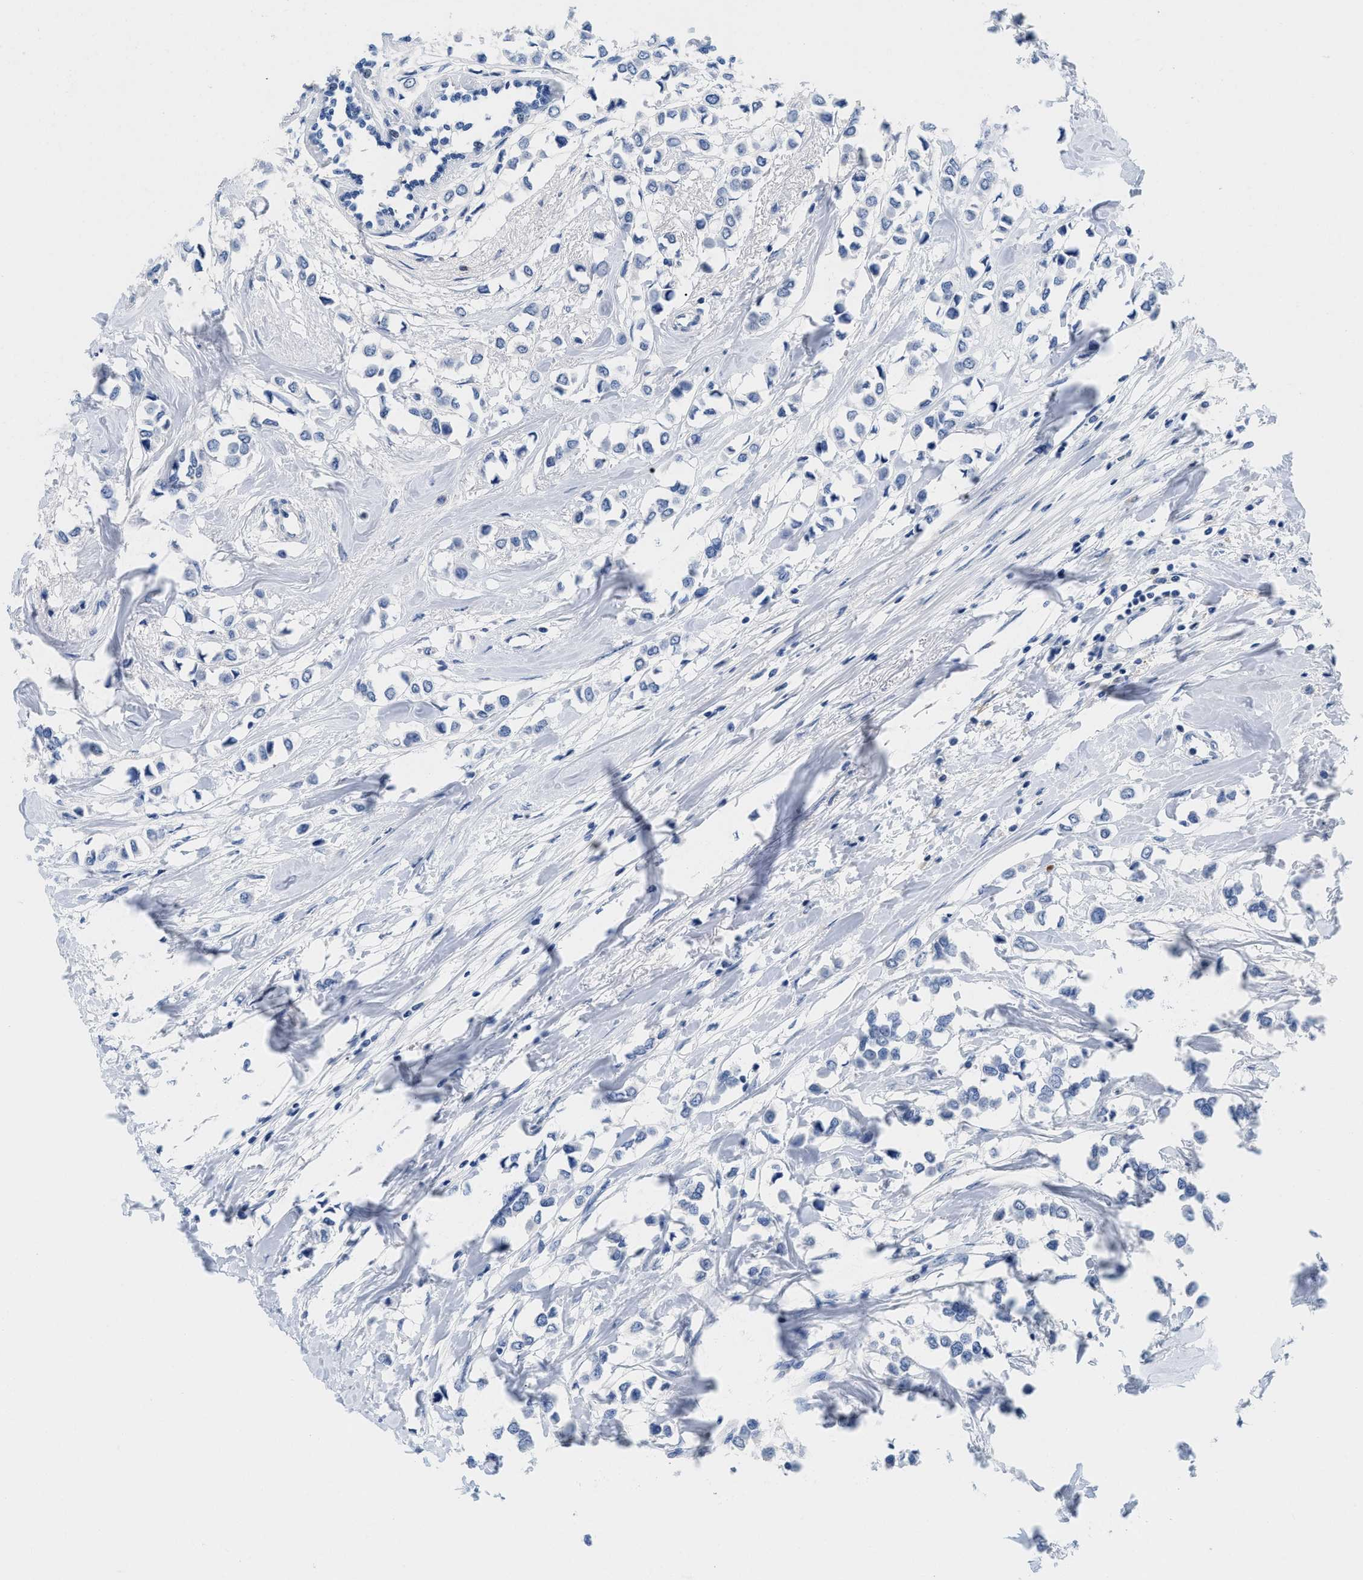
{"staining": {"intensity": "negative", "quantity": "none", "location": "none"}, "tissue": "breast cancer", "cell_type": "Tumor cells", "image_type": "cancer", "snomed": [{"axis": "morphology", "description": "Lobular carcinoma"}, {"axis": "topography", "description": "Breast"}], "caption": "Photomicrograph shows no significant protein positivity in tumor cells of lobular carcinoma (breast).", "gene": "CR1", "patient": {"sex": "female", "age": 51}}